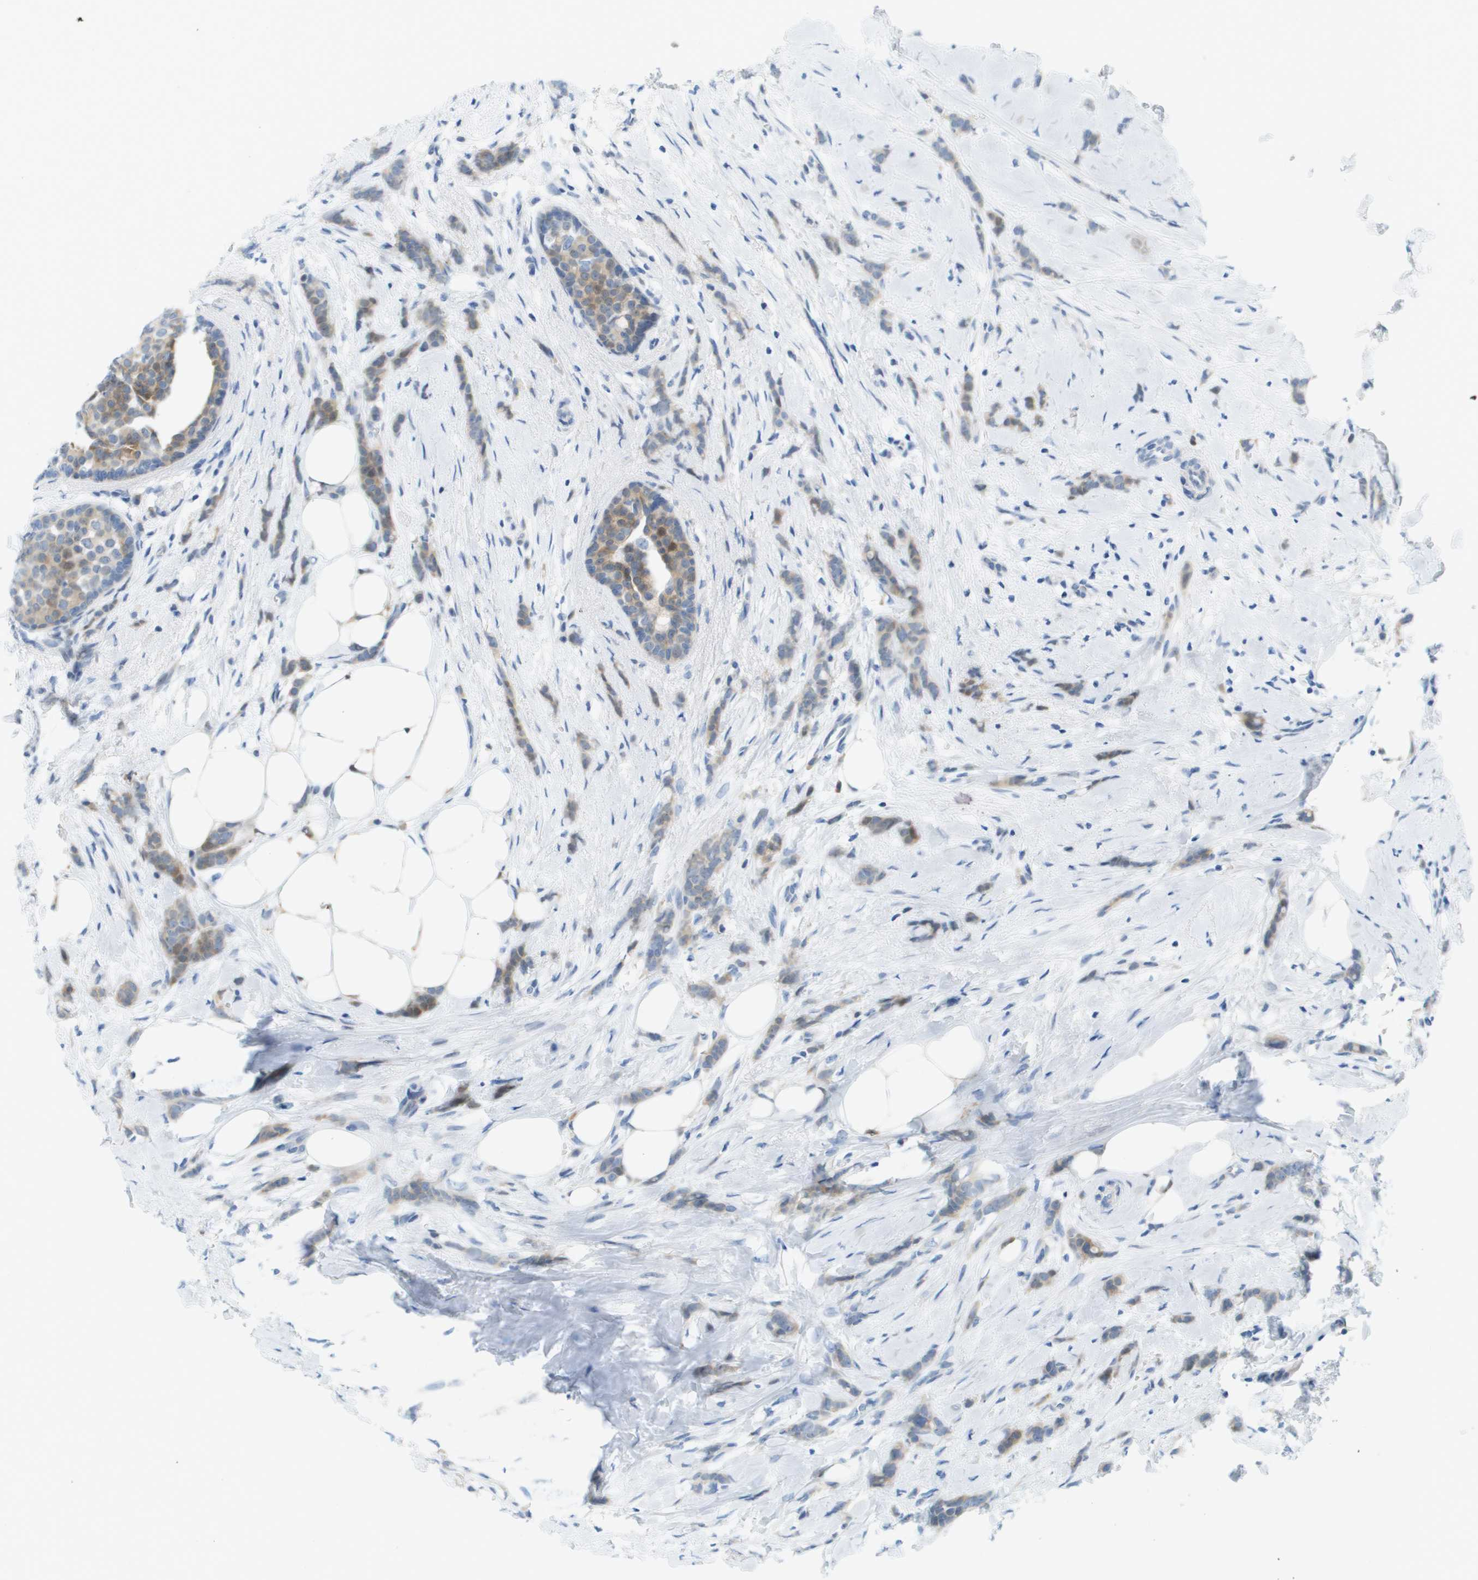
{"staining": {"intensity": "weak", "quantity": "25%-75%", "location": "cytoplasmic/membranous"}, "tissue": "breast cancer", "cell_type": "Tumor cells", "image_type": "cancer", "snomed": [{"axis": "morphology", "description": "Lobular carcinoma, in situ"}, {"axis": "morphology", "description": "Lobular carcinoma"}, {"axis": "topography", "description": "Breast"}], "caption": "There is low levels of weak cytoplasmic/membranous staining in tumor cells of breast cancer, as demonstrated by immunohistochemical staining (brown color).", "gene": "CUL9", "patient": {"sex": "female", "age": 41}}